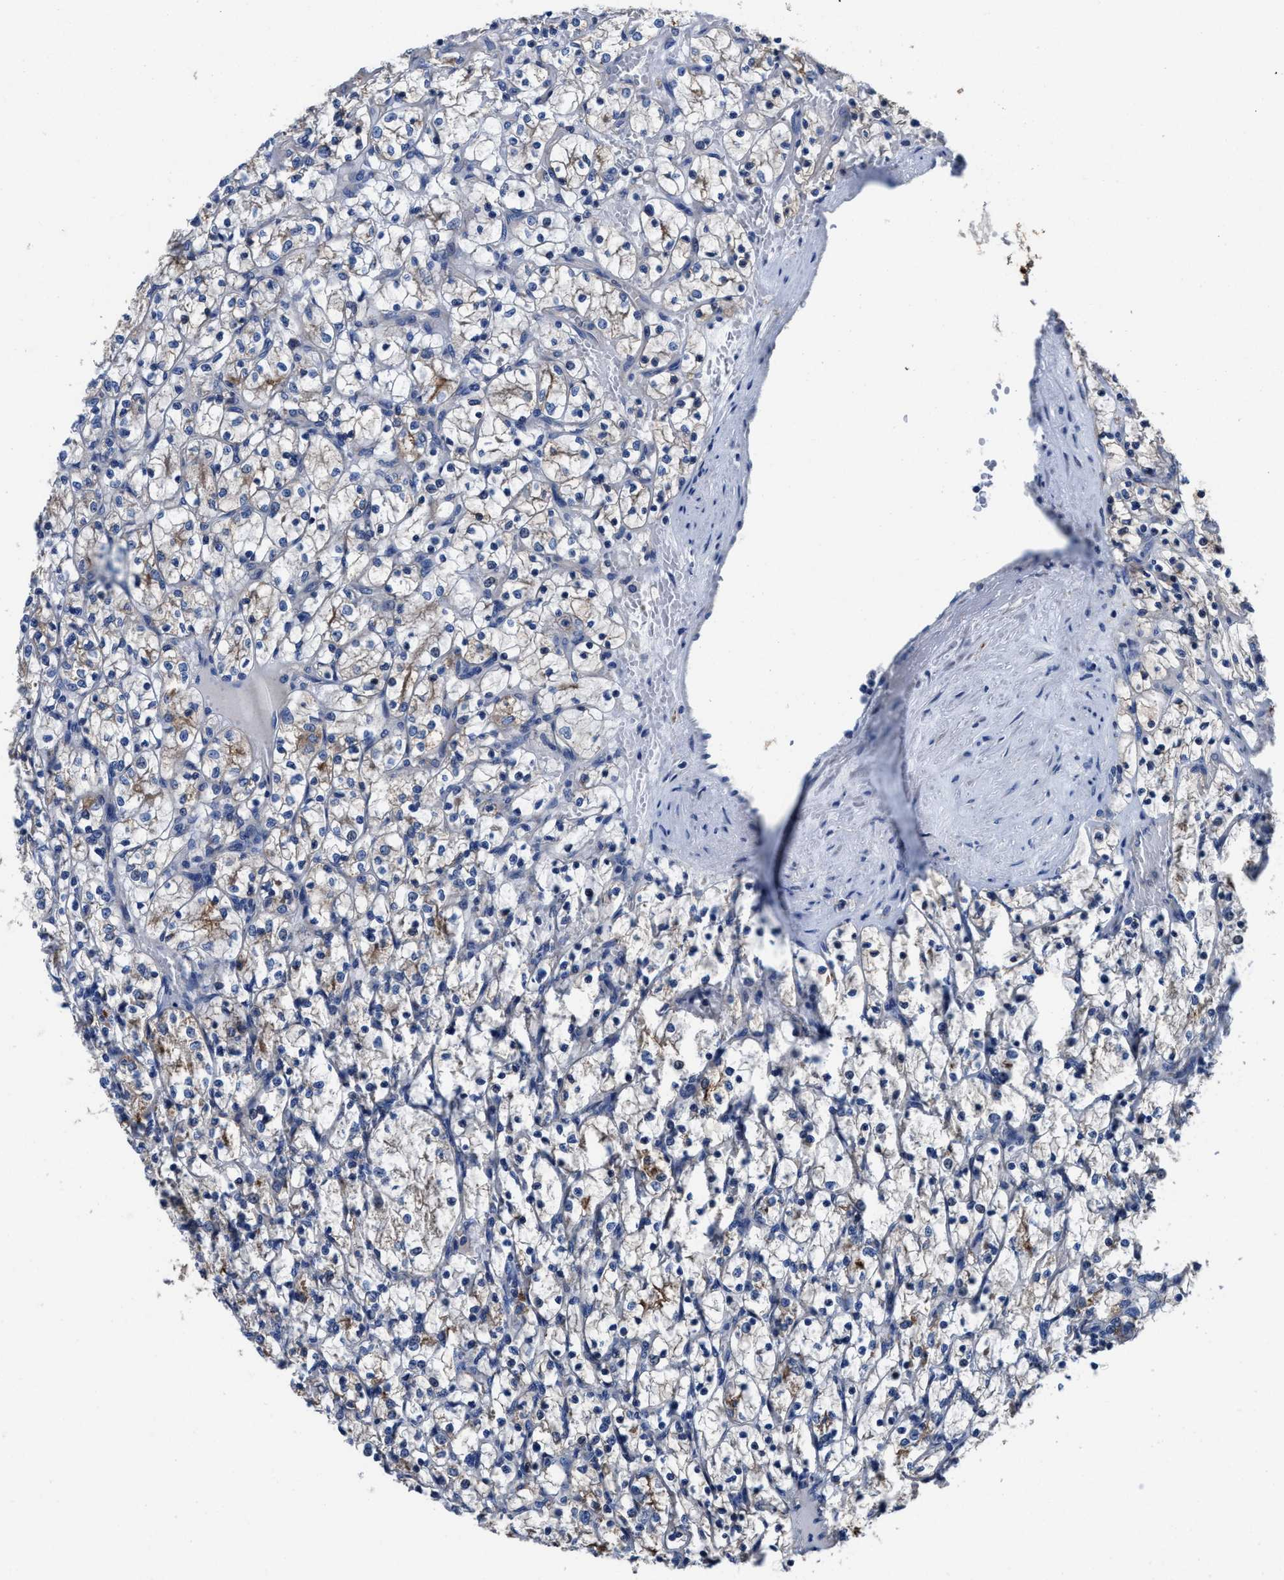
{"staining": {"intensity": "moderate", "quantity": "<25%", "location": "cytoplasmic/membranous"}, "tissue": "renal cancer", "cell_type": "Tumor cells", "image_type": "cancer", "snomed": [{"axis": "morphology", "description": "Adenocarcinoma, NOS"}, {"axis": "topography", "description": "Kidney"}], "caption": "Moderate cytoplasmic/membranous positivity is identified in about <25% of tumor cells in renal cancer (adenocarcinoma).", "gene": "TMEM30A", "patient": {"sex": "female", "age": 69}}